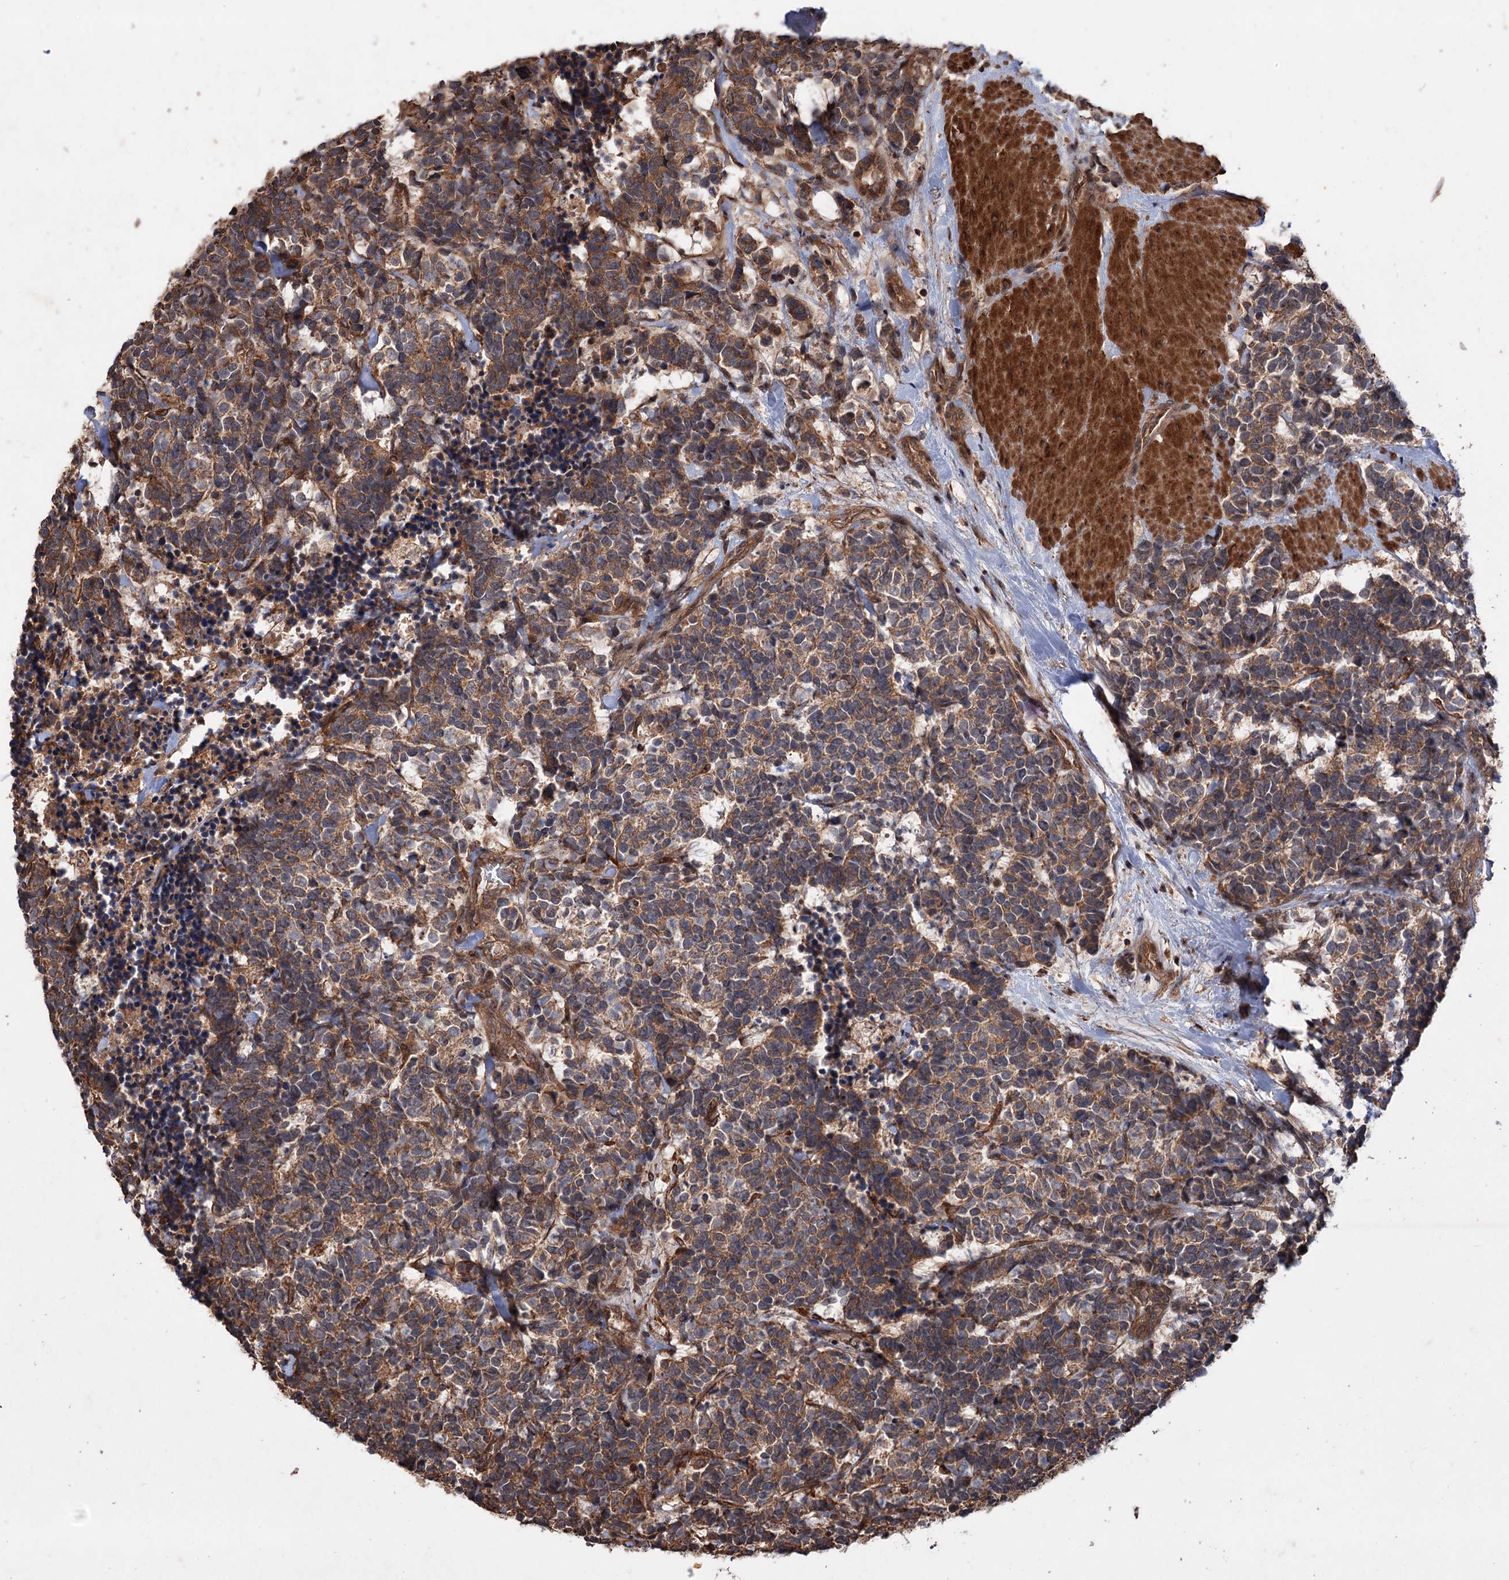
{"staining": {"intensity": "moderate", "quantity": ">75%", "location": "cytoplasmic/membranous"}, "tissue": "carcinoid", "cell_type": "Tumor cells", "image_type": "cancer", "snomed": [{"axis": "morphology", "description": "Carcinoma, NOS"}, {"axis": "morphology", "description": "Carcinoid, malignant, NOS"}, {"axis": "topography", "description": "Urinary bladder"}], "caption": "Protein staining of malignant carcinoid tissue displays moderate cytoplasmic/membranous staining in approximately >75% of tumor cells. (IHC, brightfield microscopy, high magnification).", "gene": "ADK", "patient": {"sex": "male", "age": 57}}